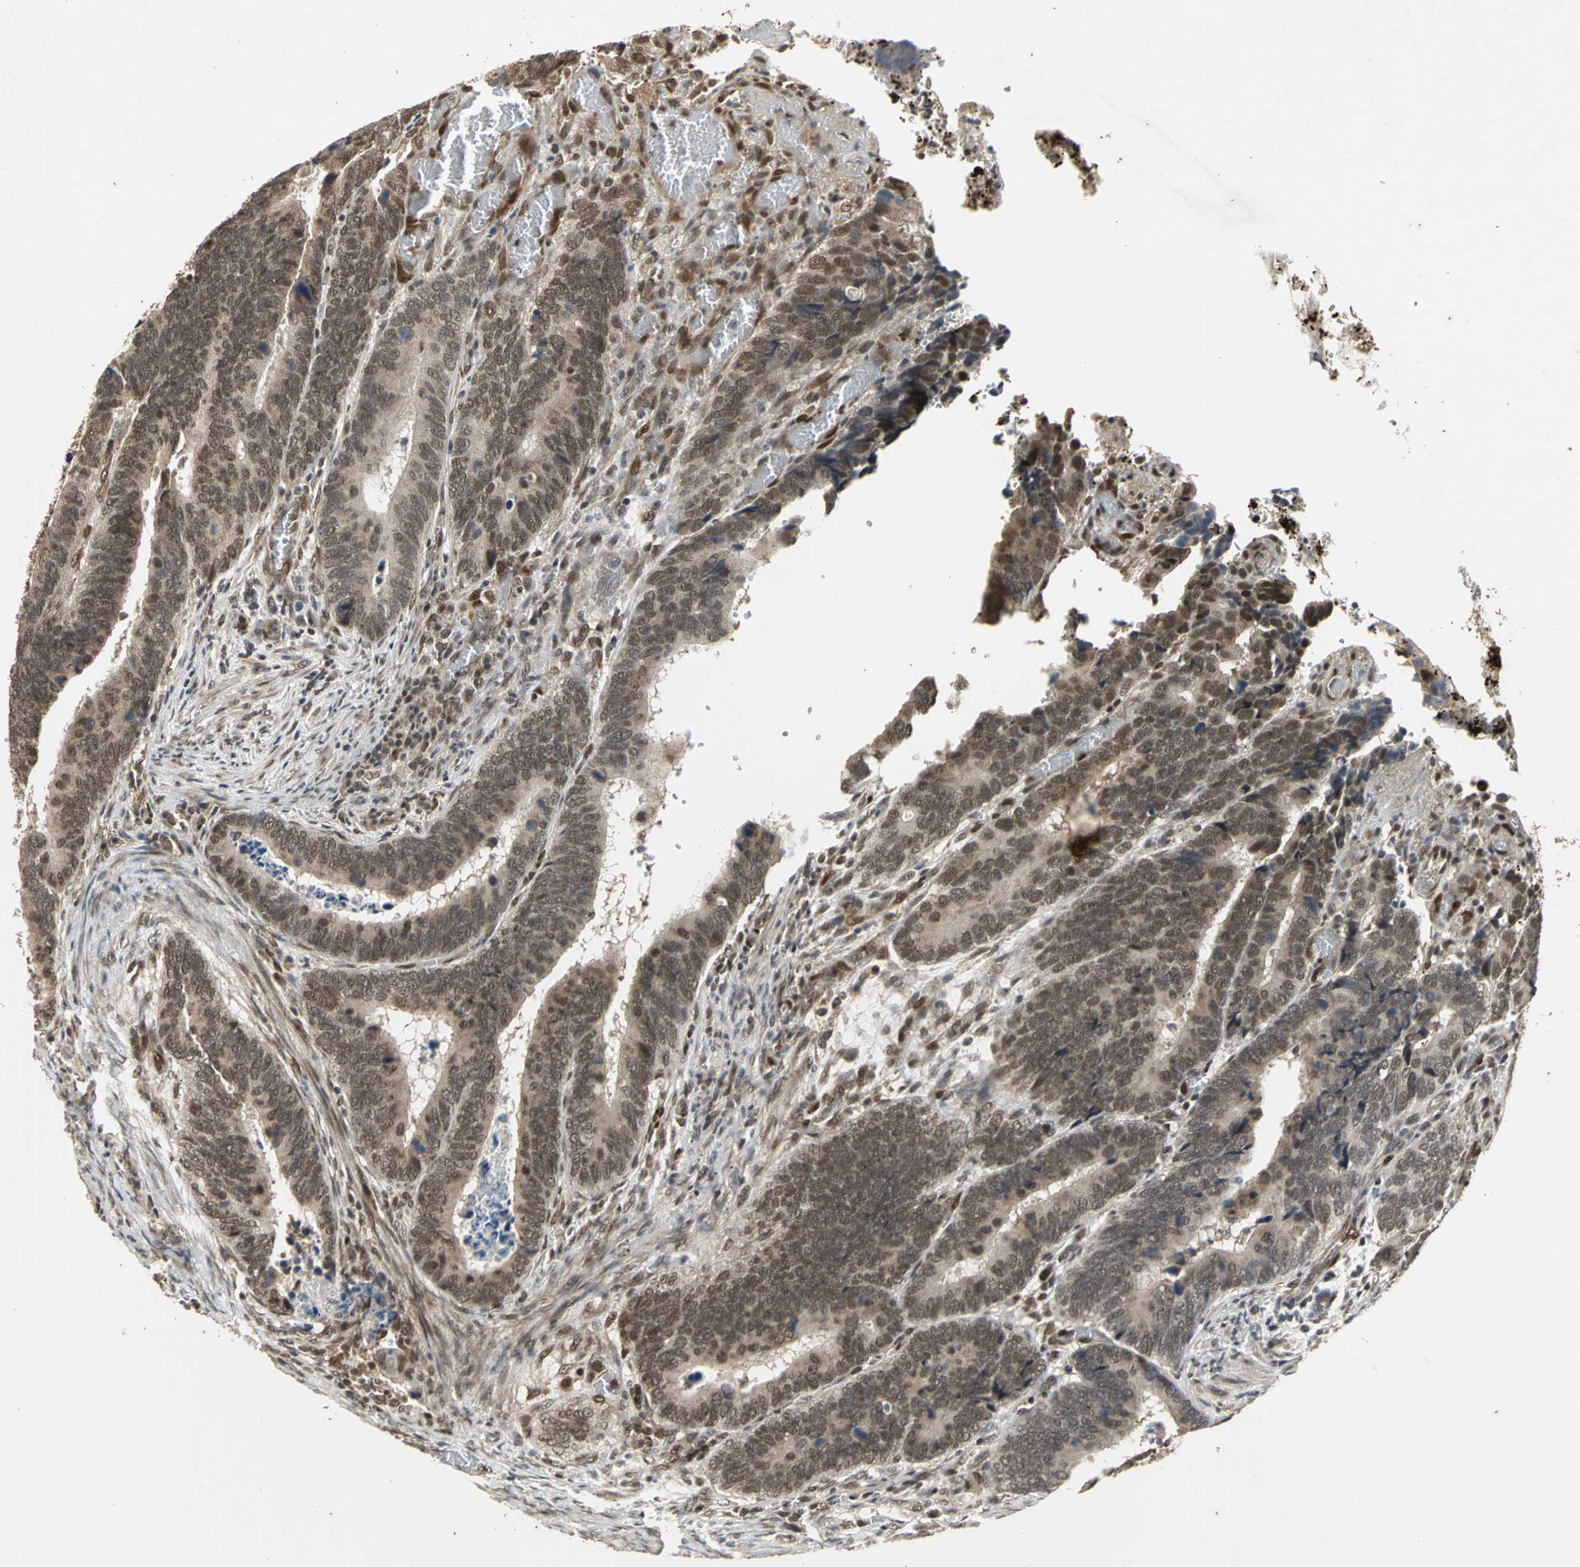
{"staining": {"intensity": "moderate", "quantity": ">75%", "location": "cytoplasmic/membranous"}, "tissue": "colorectal cancer", "cell_type": "Tumor cells", "image_type": "cancer", "snomed": [{"axis": "morphology", "description": "Adenocarcinoma, NOS"}, {"axis": "topography", "description": "Colon"}], "caption": "Immunohistochemistry photomicrograph of neoplastic tissue: colorectal cancer (adenocarcinoma) stained using immunohistochemistry shows medium levels of moderate protein expression localized specifically in the cytoplasmic/membranous of tumor cells, appearing as a cytoplasmic/membranous brown color.", "gene": "NOTCH3", "patient": {"sex": "male", "age": 72}}